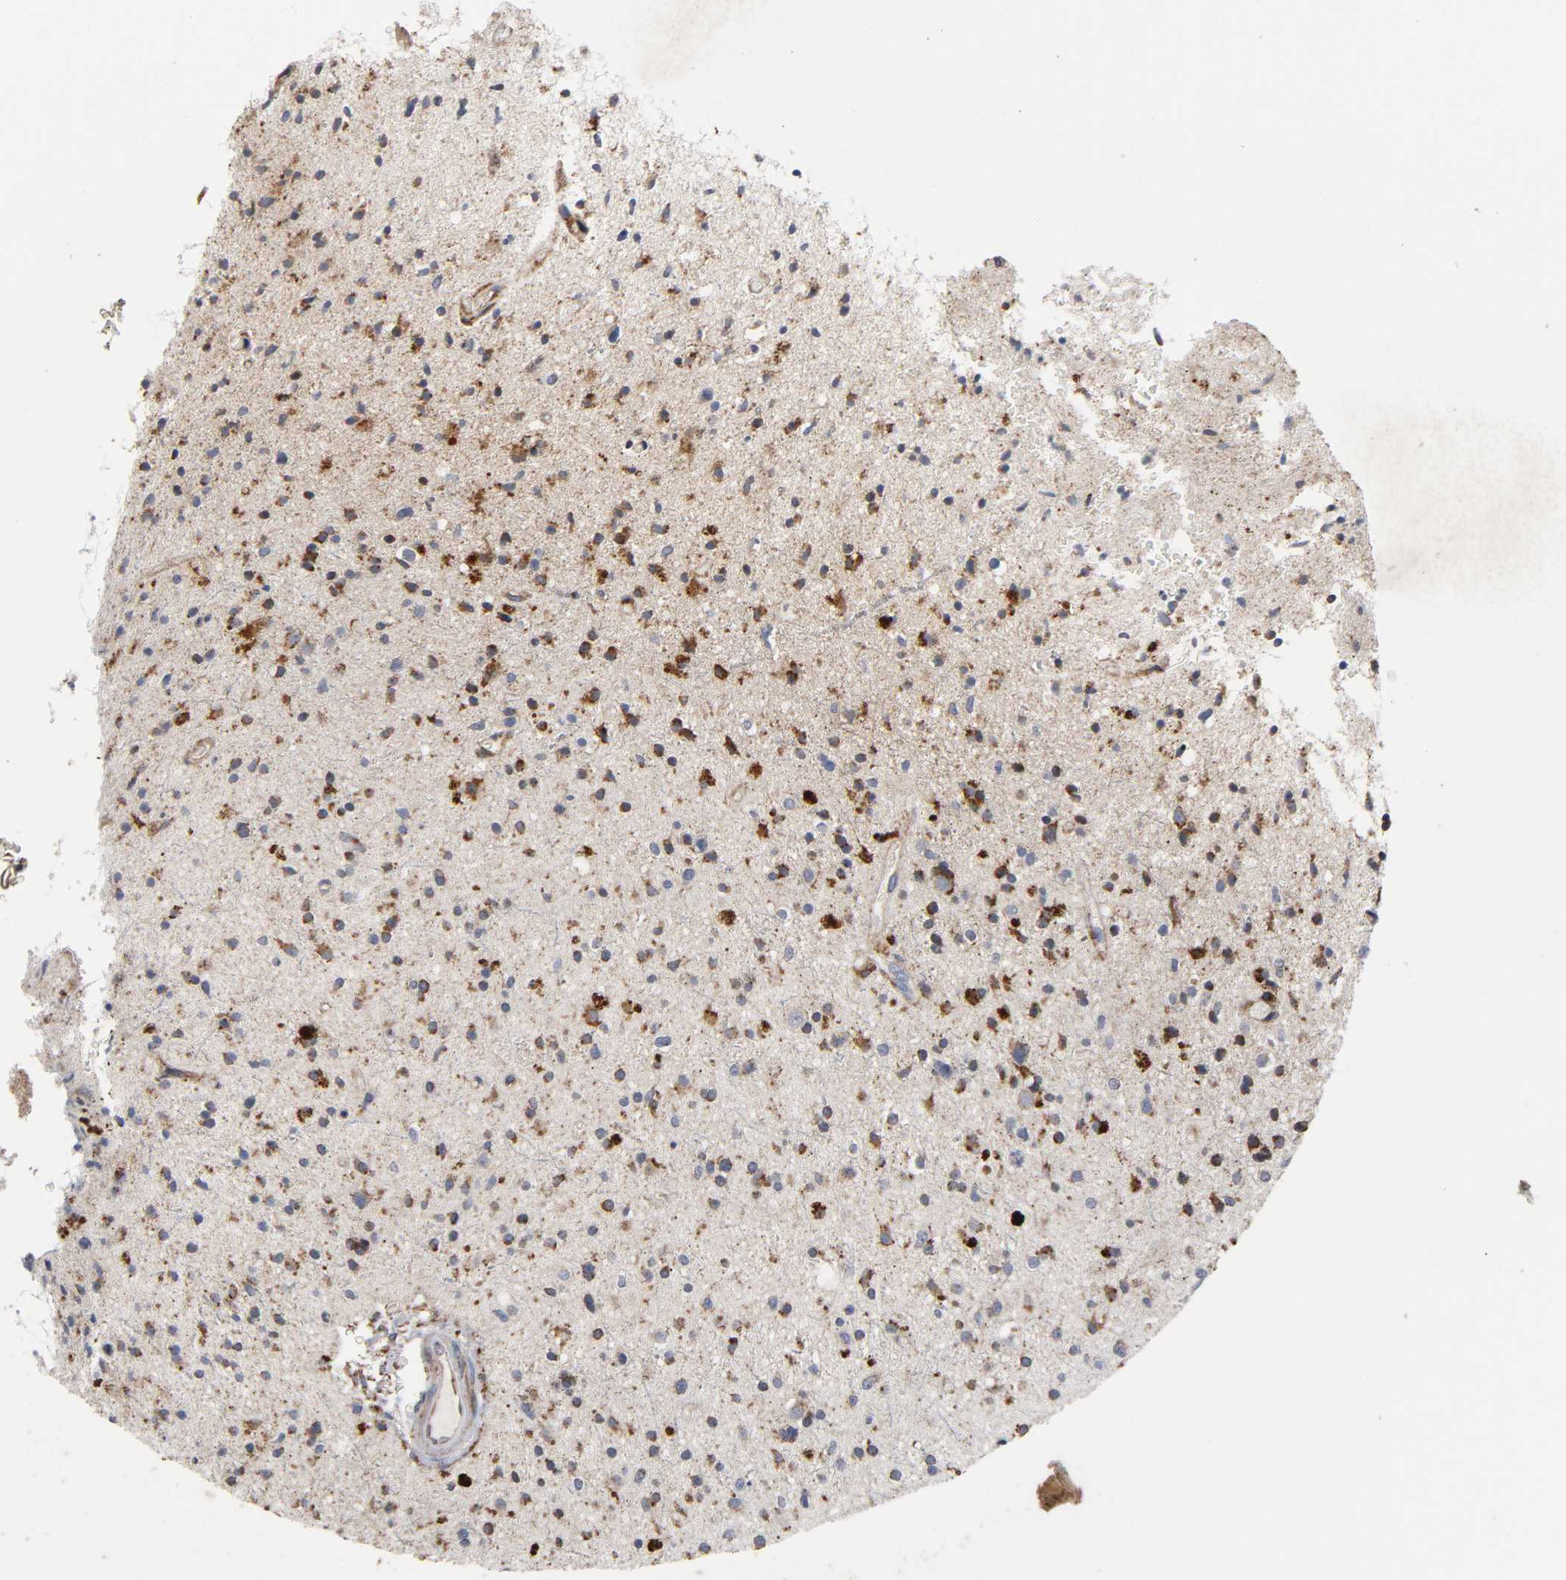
{"staining": {"intensity": "strong", "quantity": "25%-75%", "location": "cytoplasmic/membranous"}, "tissue": "glioma", "cell_type": "Tumor cells", "image_type": "cancer", "snomed": [{"axis": "morphology", "description": "Glioma, malignant, High grade"}, {"axis": "topography", "description": "Brain"}], "caption": "The immunohistochemical stain labels strong cytoplasmic/membranous staining in tumor cells of malignant glioma (high-grade) tissue.", "gene": "MAP3K1", "patient": {"sex": "male", "age": 33}}